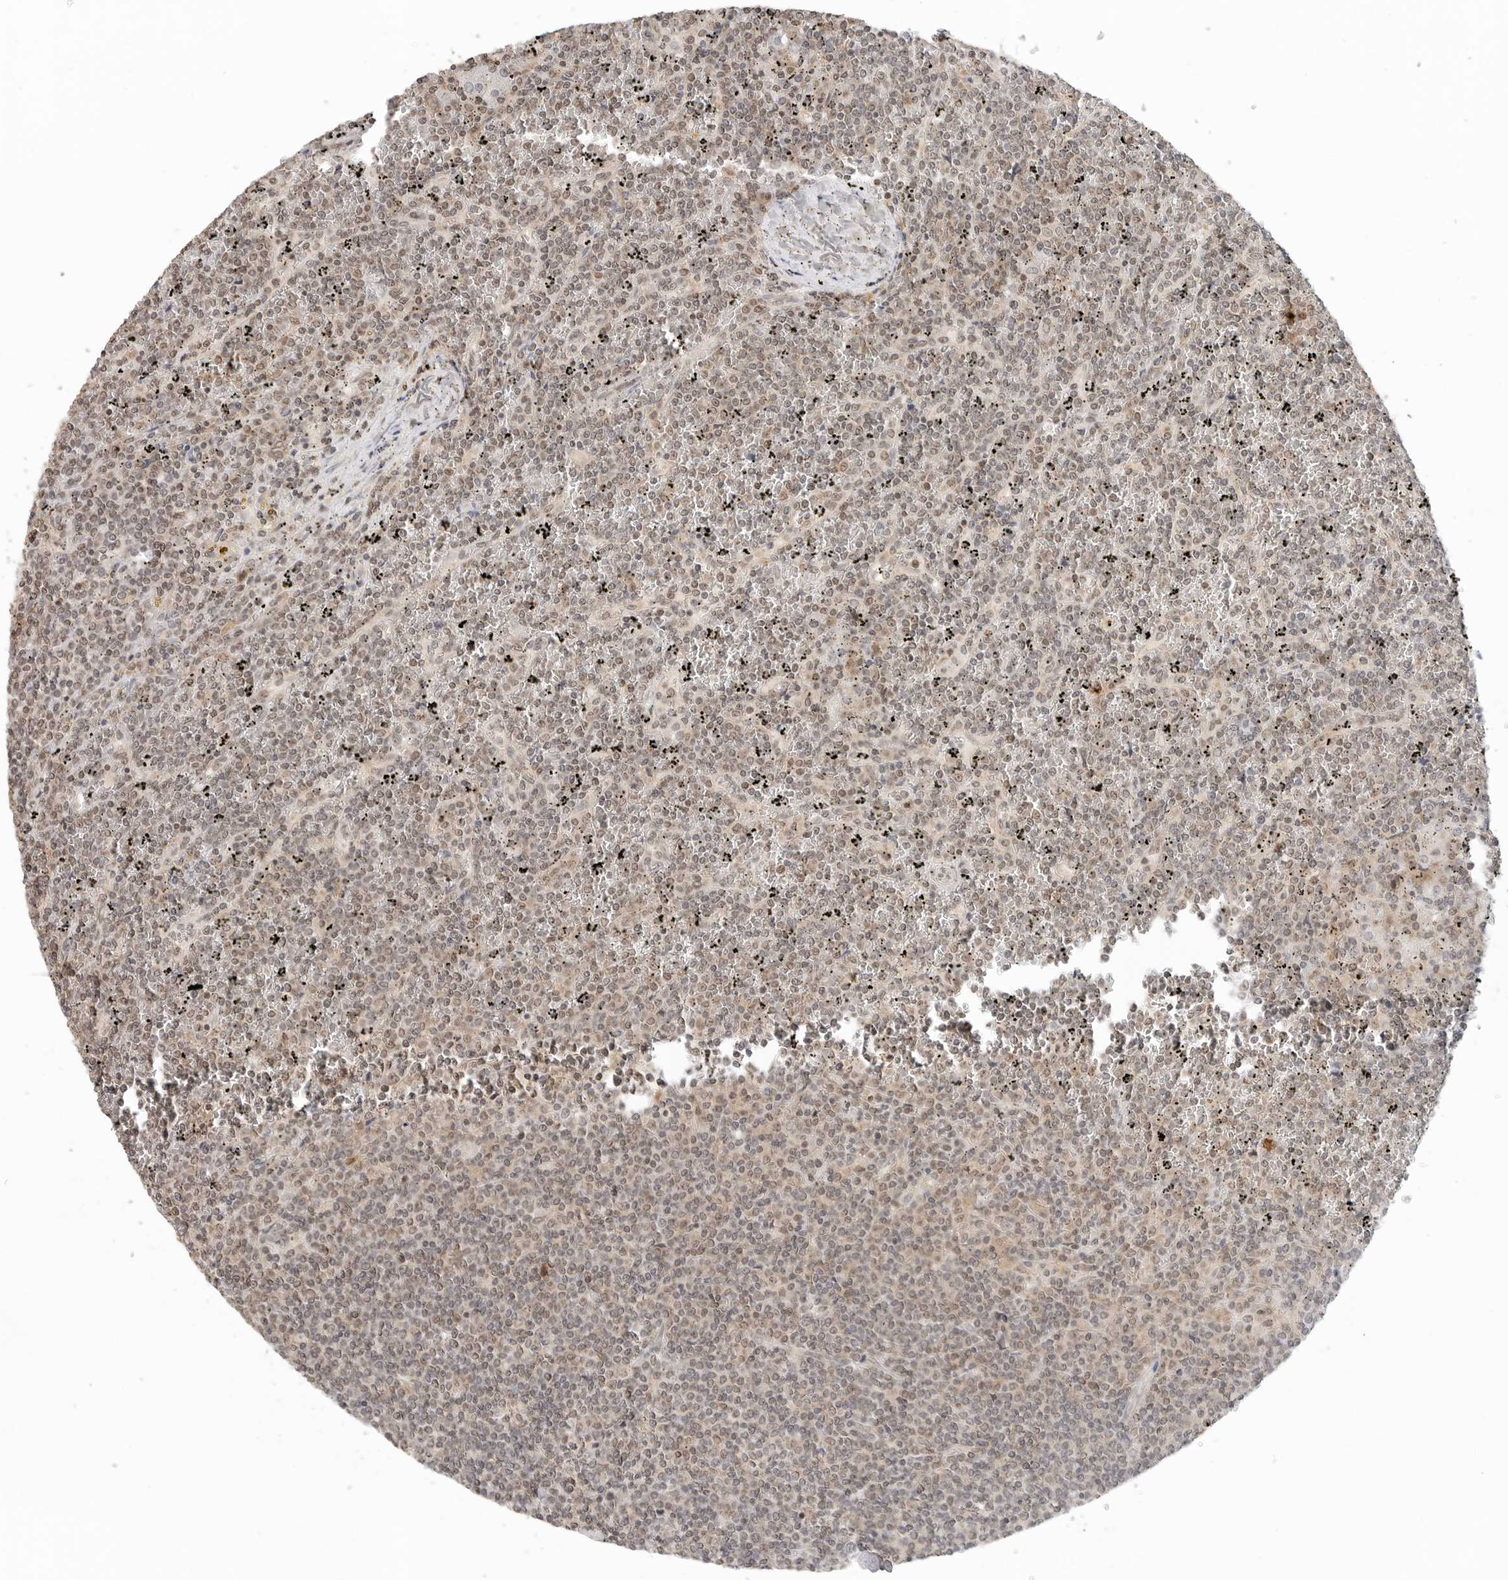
{"staining": {"intensity": "weak", "quantity": ">75%", "location": "nuclear"}, "tissue": "lymphoma", "cell_type": "Tumor cells", "image_type": "cancer", "snomed": [{"axis": "morphology", "description": "Malignant lymphoma, non-Hodgkin's type, Low grade"}, {"axis": "topography", "description": "Spleen"}], "caption": "A brown stain shows weak nuclear positivity of a protein in lymphoma tumor cells.", "gene": "METAP1", "patient": {"sex": "female", "age": 19}}